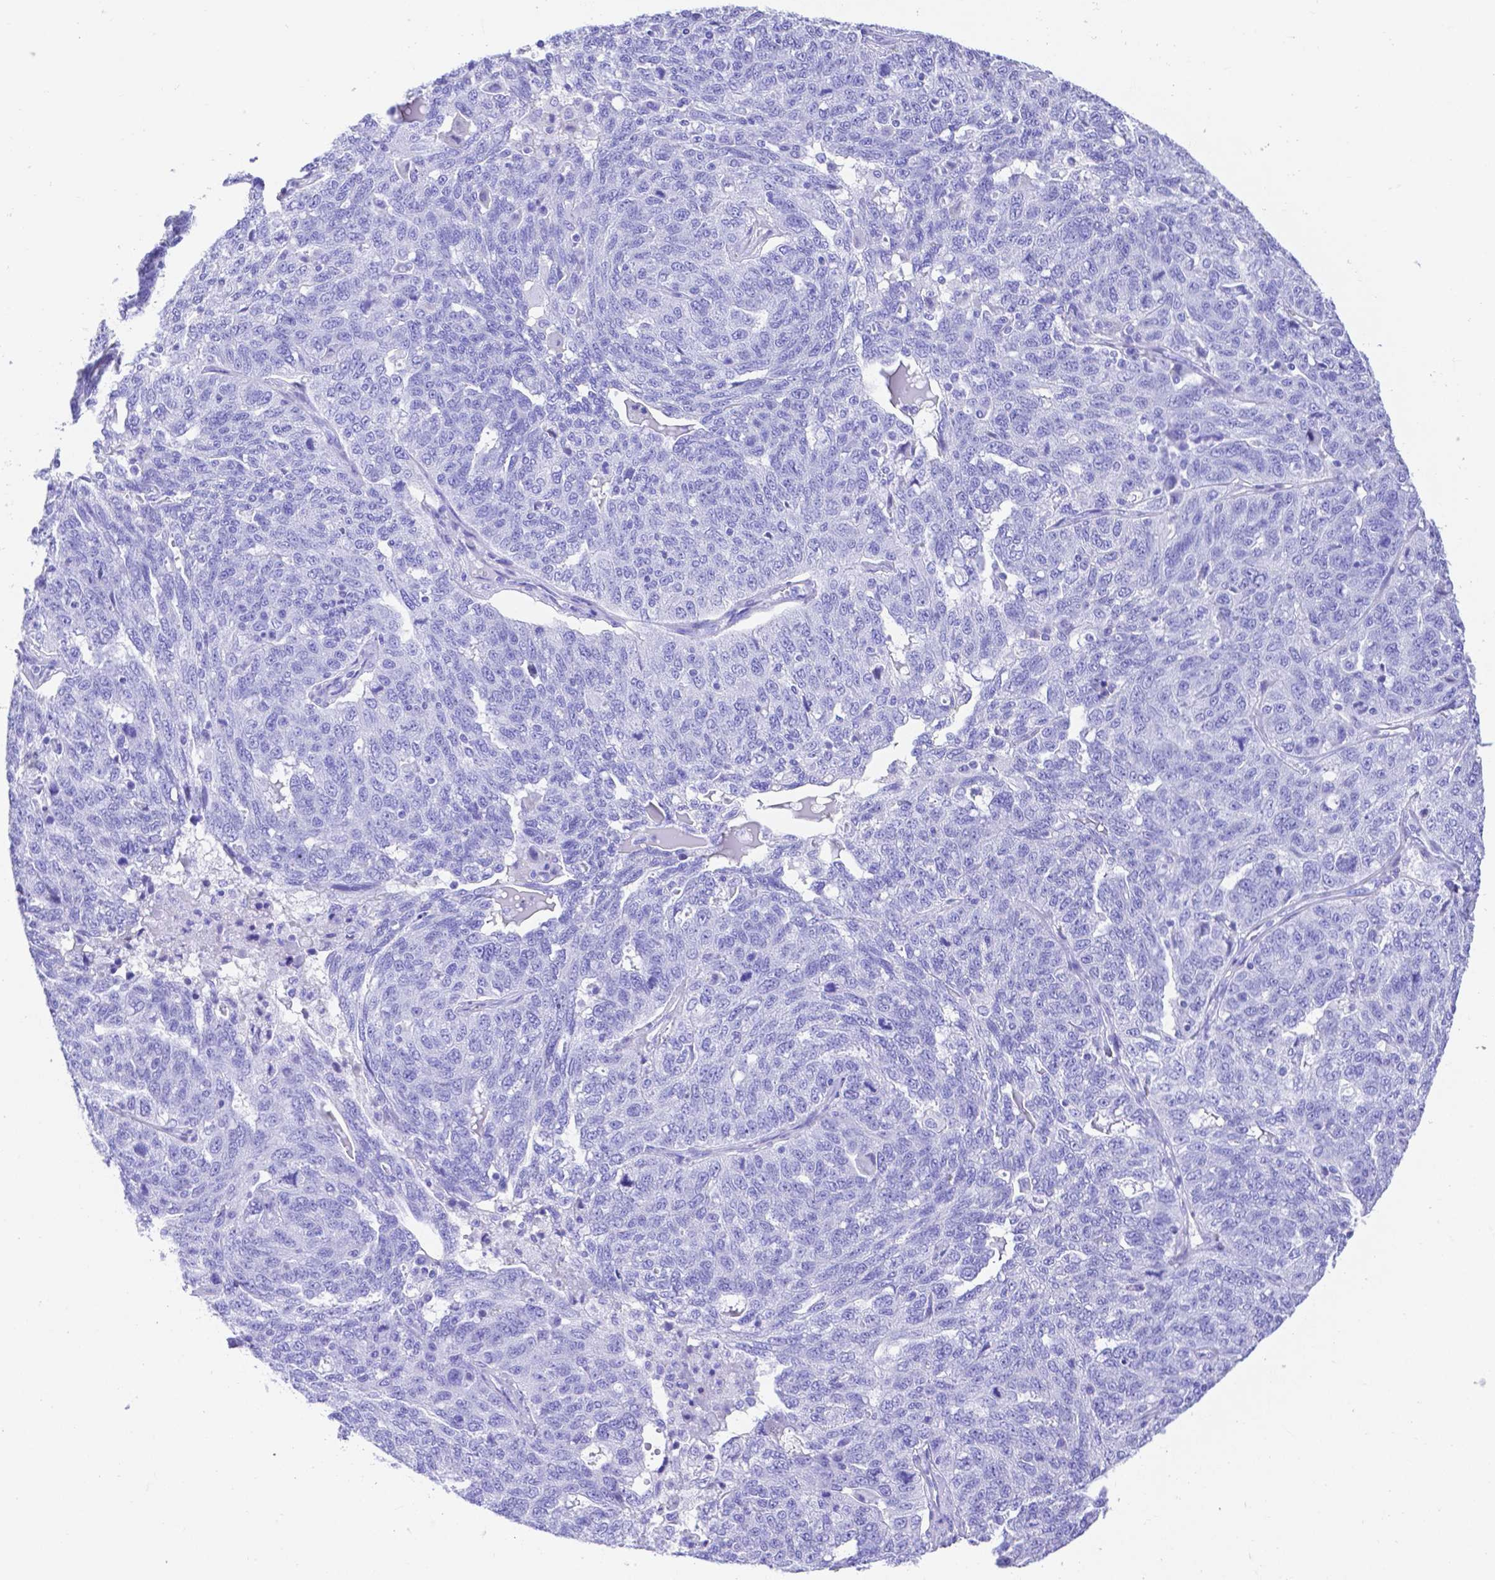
{"staining": {"intensity": "negative", "quantity": "none", "location": "none"}, "tissue": "ovarian cancer", "cell_type": "Tumor cells", "image_type": "cancer", "snomed": [{"axis": "morphology", "description": "Cystadenocarcinoma, serous, NOS"}, {"axis": "topography", "description": "Ovary"}], "caption": "IHC micrograph of neoplastic tissue: human serous cystadenocarcinoma (ovarian) stained with DAB (3,3'-diaminobenzidine) demonstrates no significant protein positivity in tumor cells. (Brightfield microscopy of DAB immunohistochemistry at high magnification).", "gene": "SMR3A", "patient": {"sex": "female", "age": 71}}